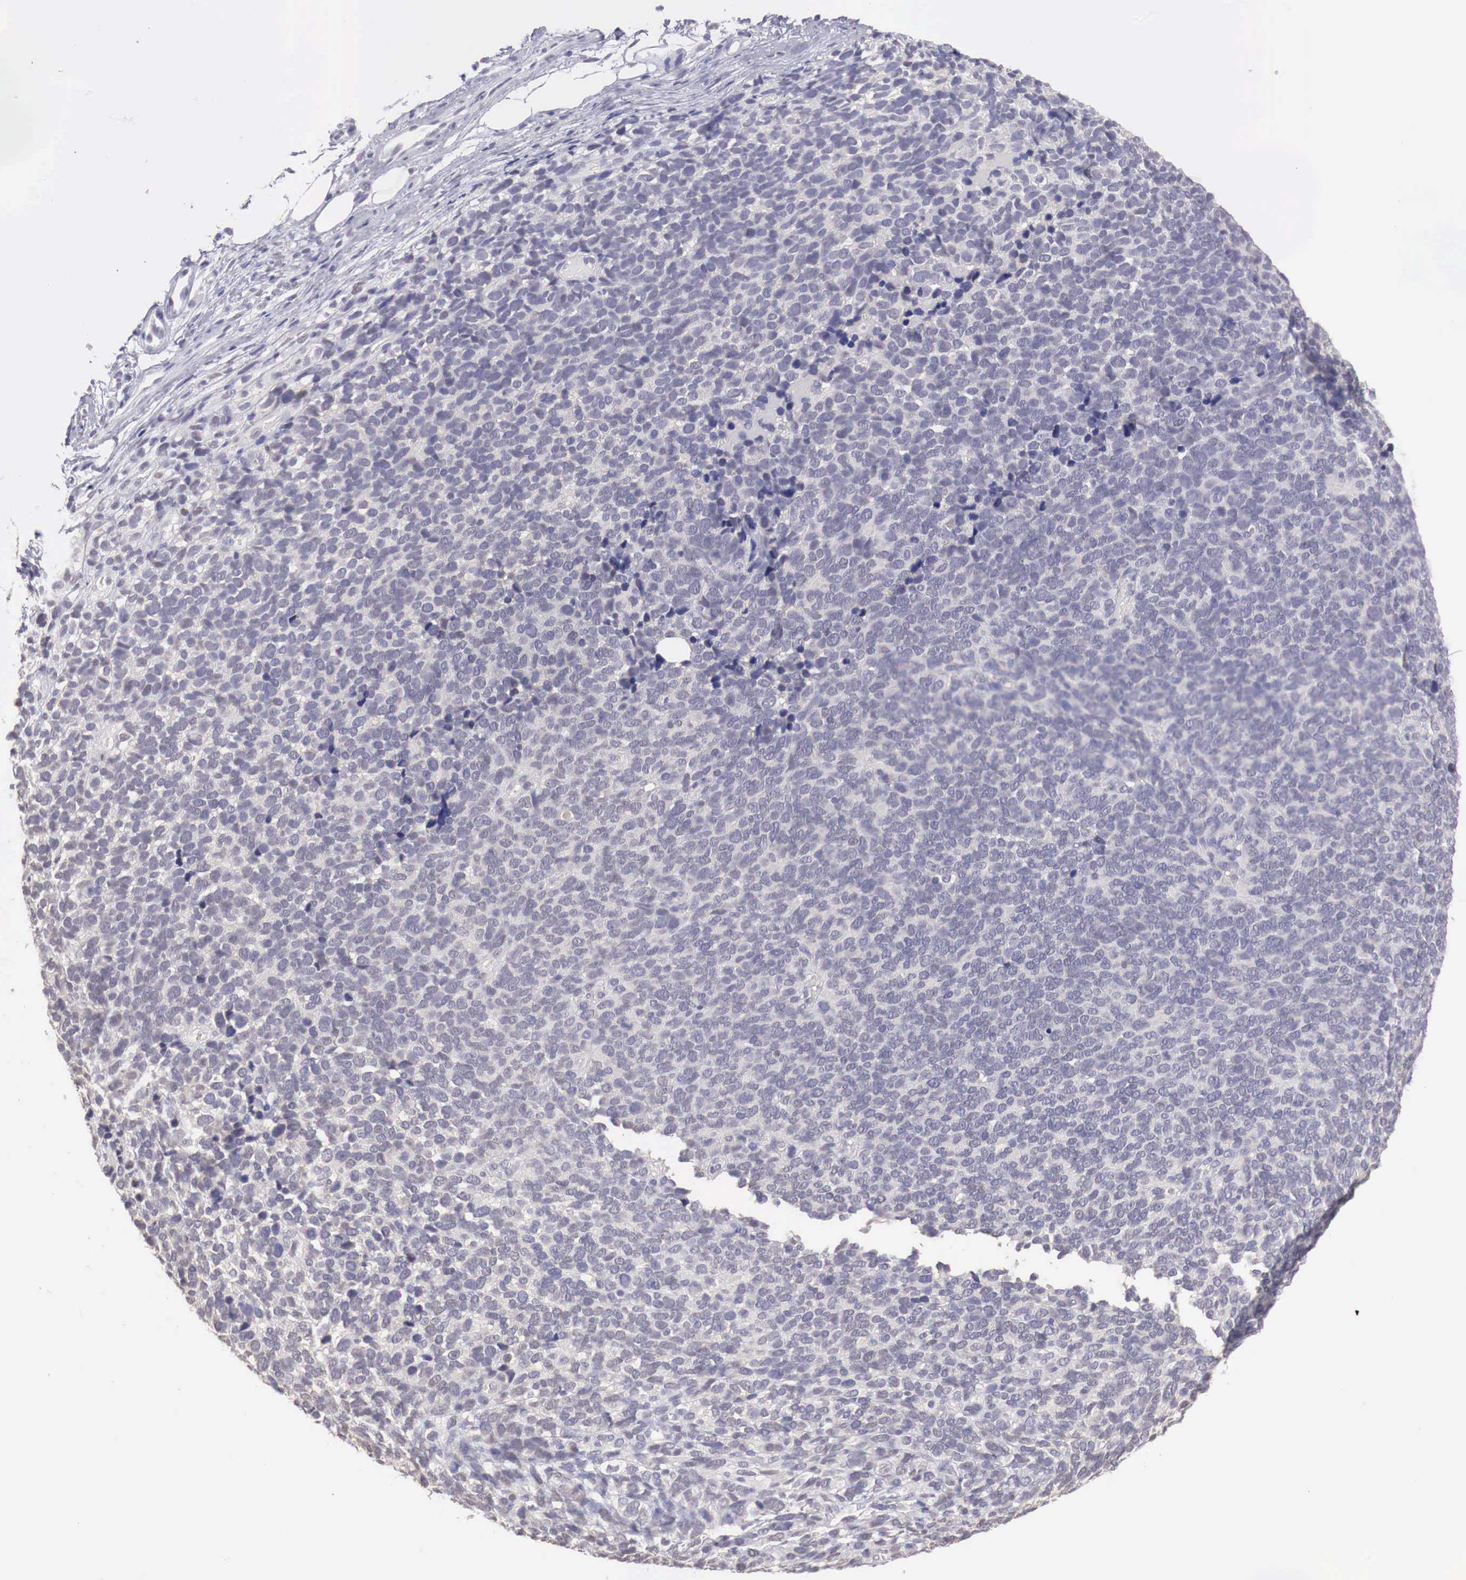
{"staining": {"intensity": "negative", "quantity": "none", "location": "none"}, "tissue": "melanoma", "cell_type": "Tumor cells", "image_type": "cancer", "snomed": [{"axis": "morphology", "description": "Malignant melanoma, NOS"}, {"axis": "topography", "description": "Skin"}], "caption": "Melanoma stained for a protein using IHC displays no staining tumor cells.", "gene": "UBA1", "patient": {"sex": "female", "age": 85}}